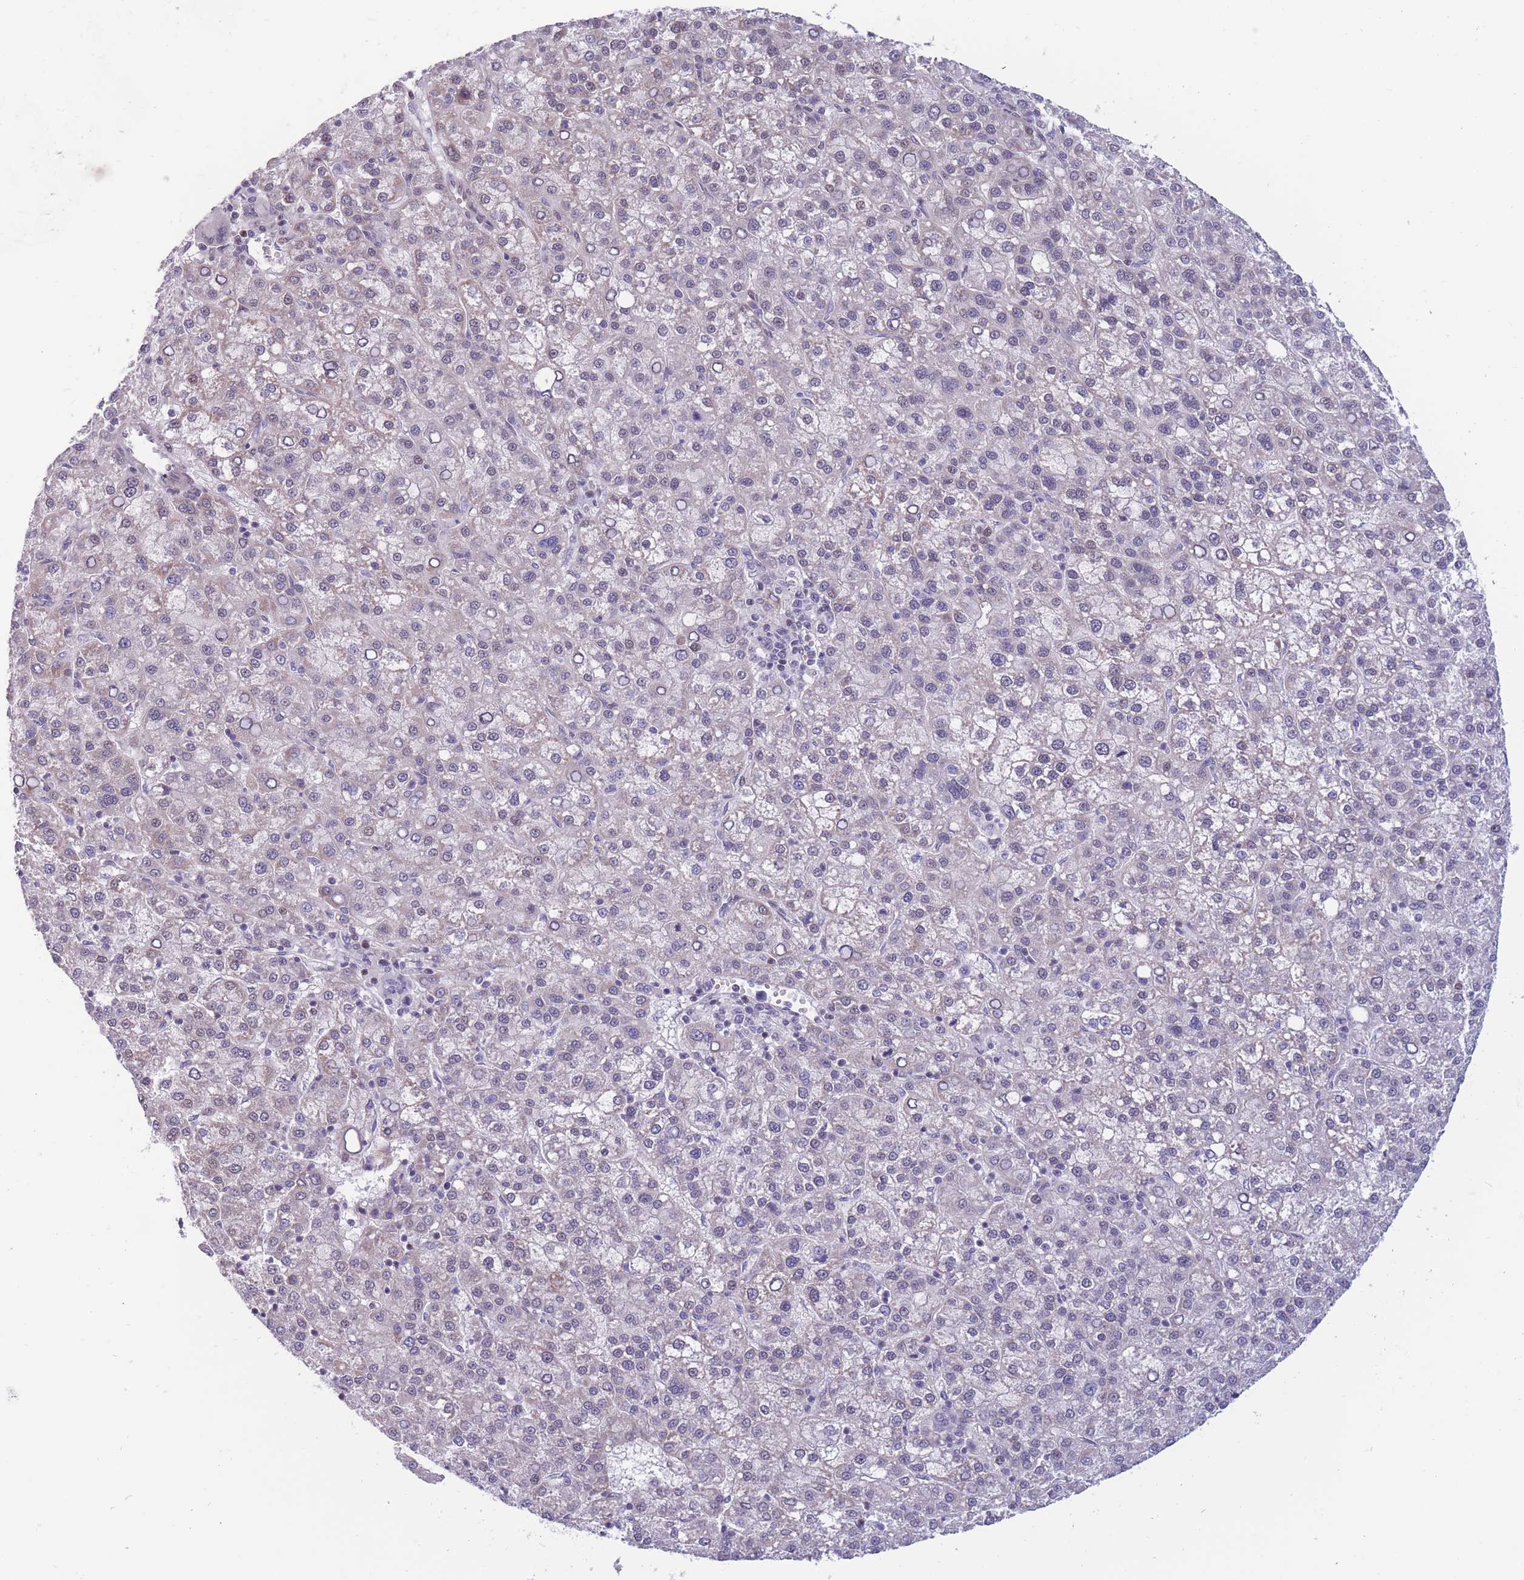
{"staining": {"intensity": "negative", "quantity": "none", "location": "none"}, "tissue": "liver cancer", "cell_type": "Tumor cells", "image_type": "cancer", "snomed": [{"axis": "morphology", "description": "Carcinoma, Hepatocellular, NOS"}, {"axis": "topography", "description": "Liver"}], "caption": "A histopathology image of liver hepatocellular carcinoma stained for a protein reveals no brown staining in tumor cells.", "gene": "BCL9L", "patient": {"sex": "female", "age": 58}}